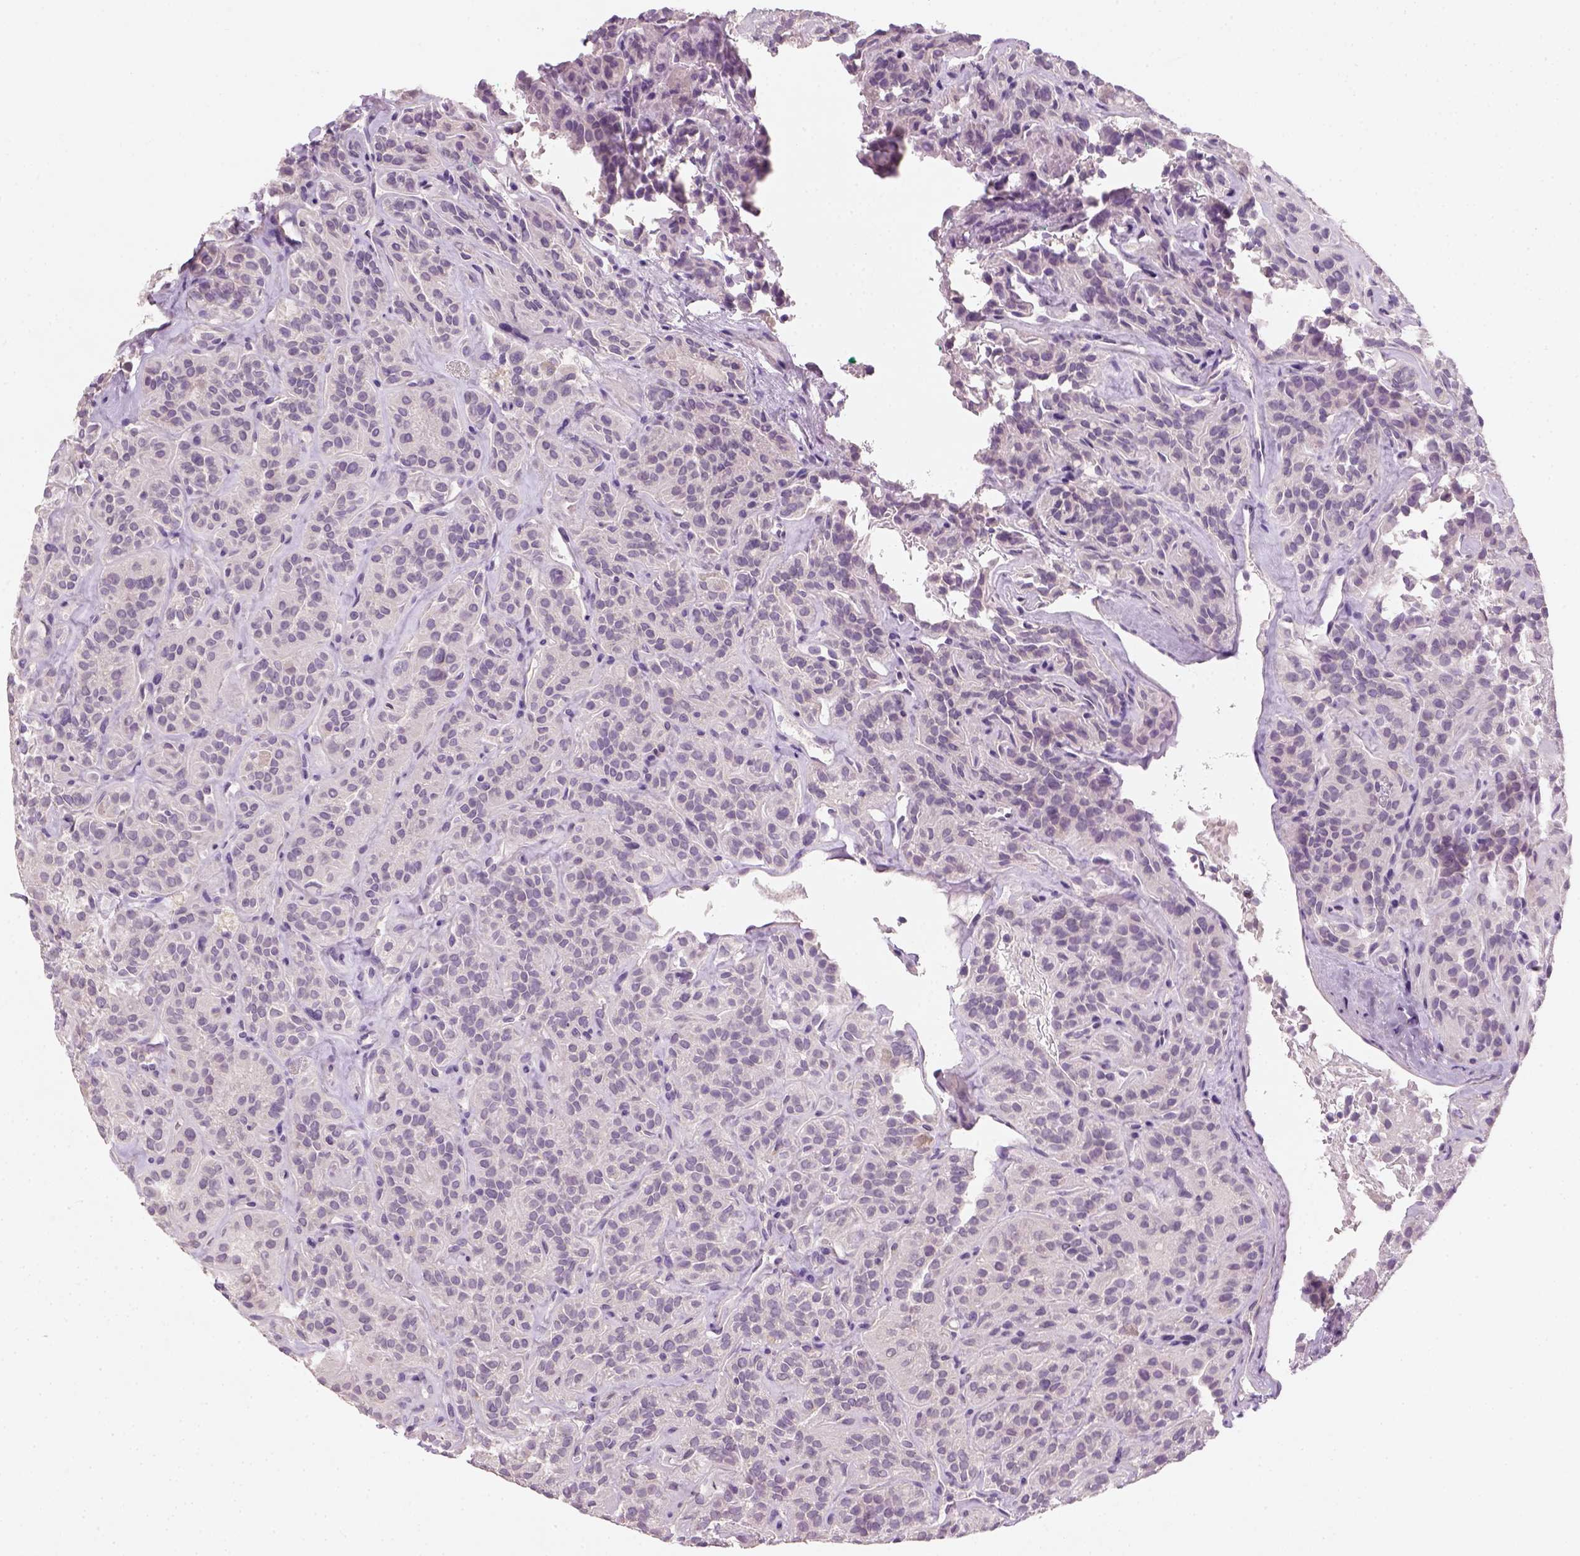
{"staining": {"intensity": "negative", "quantity": "none", "location": "none"}, "tissue": "thyroid cancer", "cell_type": "Tumor cells", "image_type": "cancer", "snomed": [{"axis": "morphology", "description": "Papillary adenocarcinoma, NOS"}, {"axis": "topography", "description": "Thyroid gland"}], "caption": "The image demonstrates no staining of tumor cells in thyroid papillary adenocarcinoma.", "gene": "NUDT6", "patient": {"sex": "female", "age": 45}}